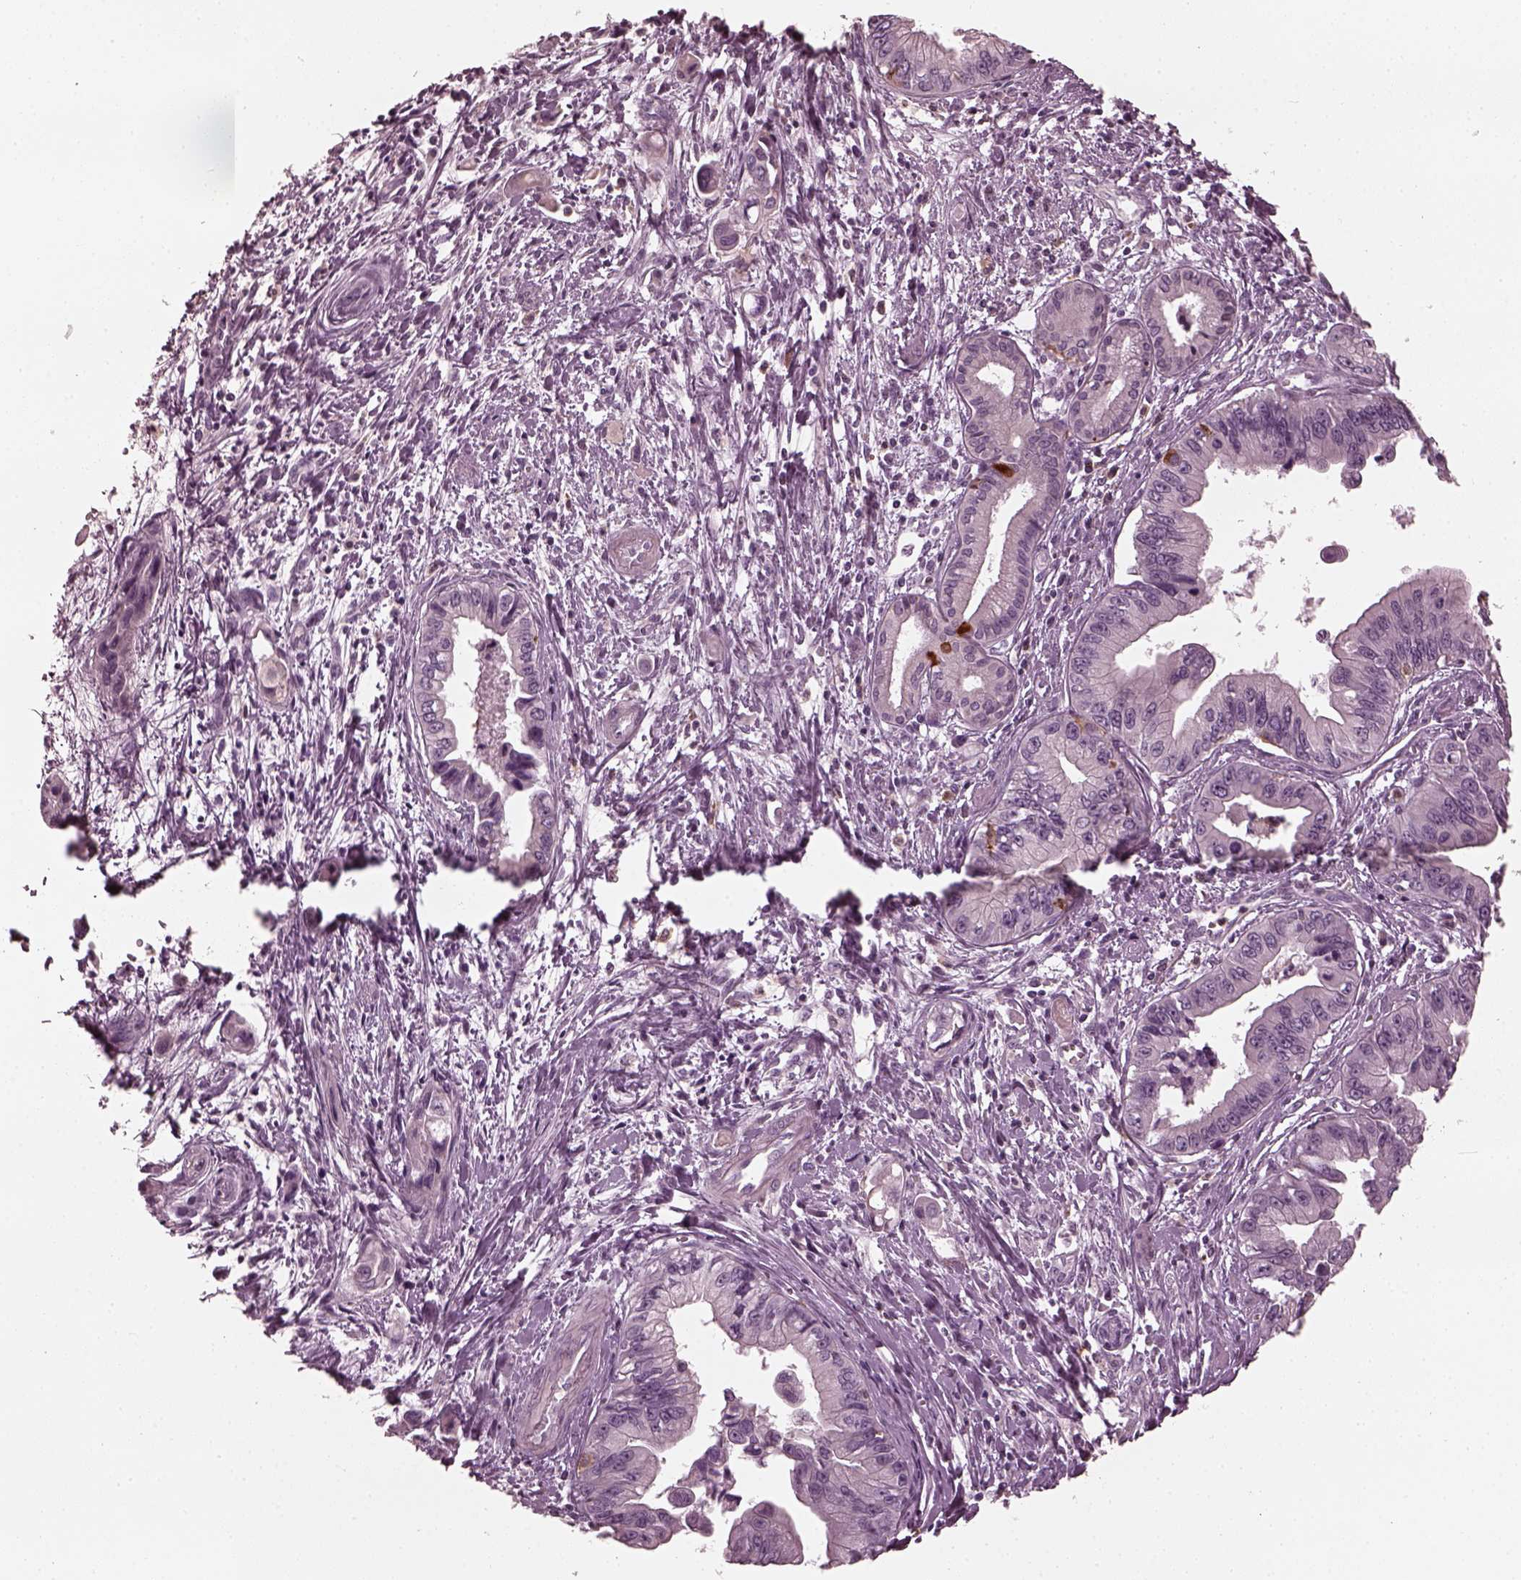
{"staining": {"intensity": "negative", "quantity": "none", "location": "none"}, "tissue": "pancreatic cancer", "cell_type": "Tumor cells", "image_type": "cancer", "snomed": [{"axis": "morphology", "description": "Adenocarcinoma, NOS"}, {"axis": "topography", "description": "Pancreas"}], "caption": "Tumor cells are negative for protein expression in human adenocarcinoma (pancreatic).", "gene": "PSTPIP2", "patient": {"sex": "male", "age": 60}}